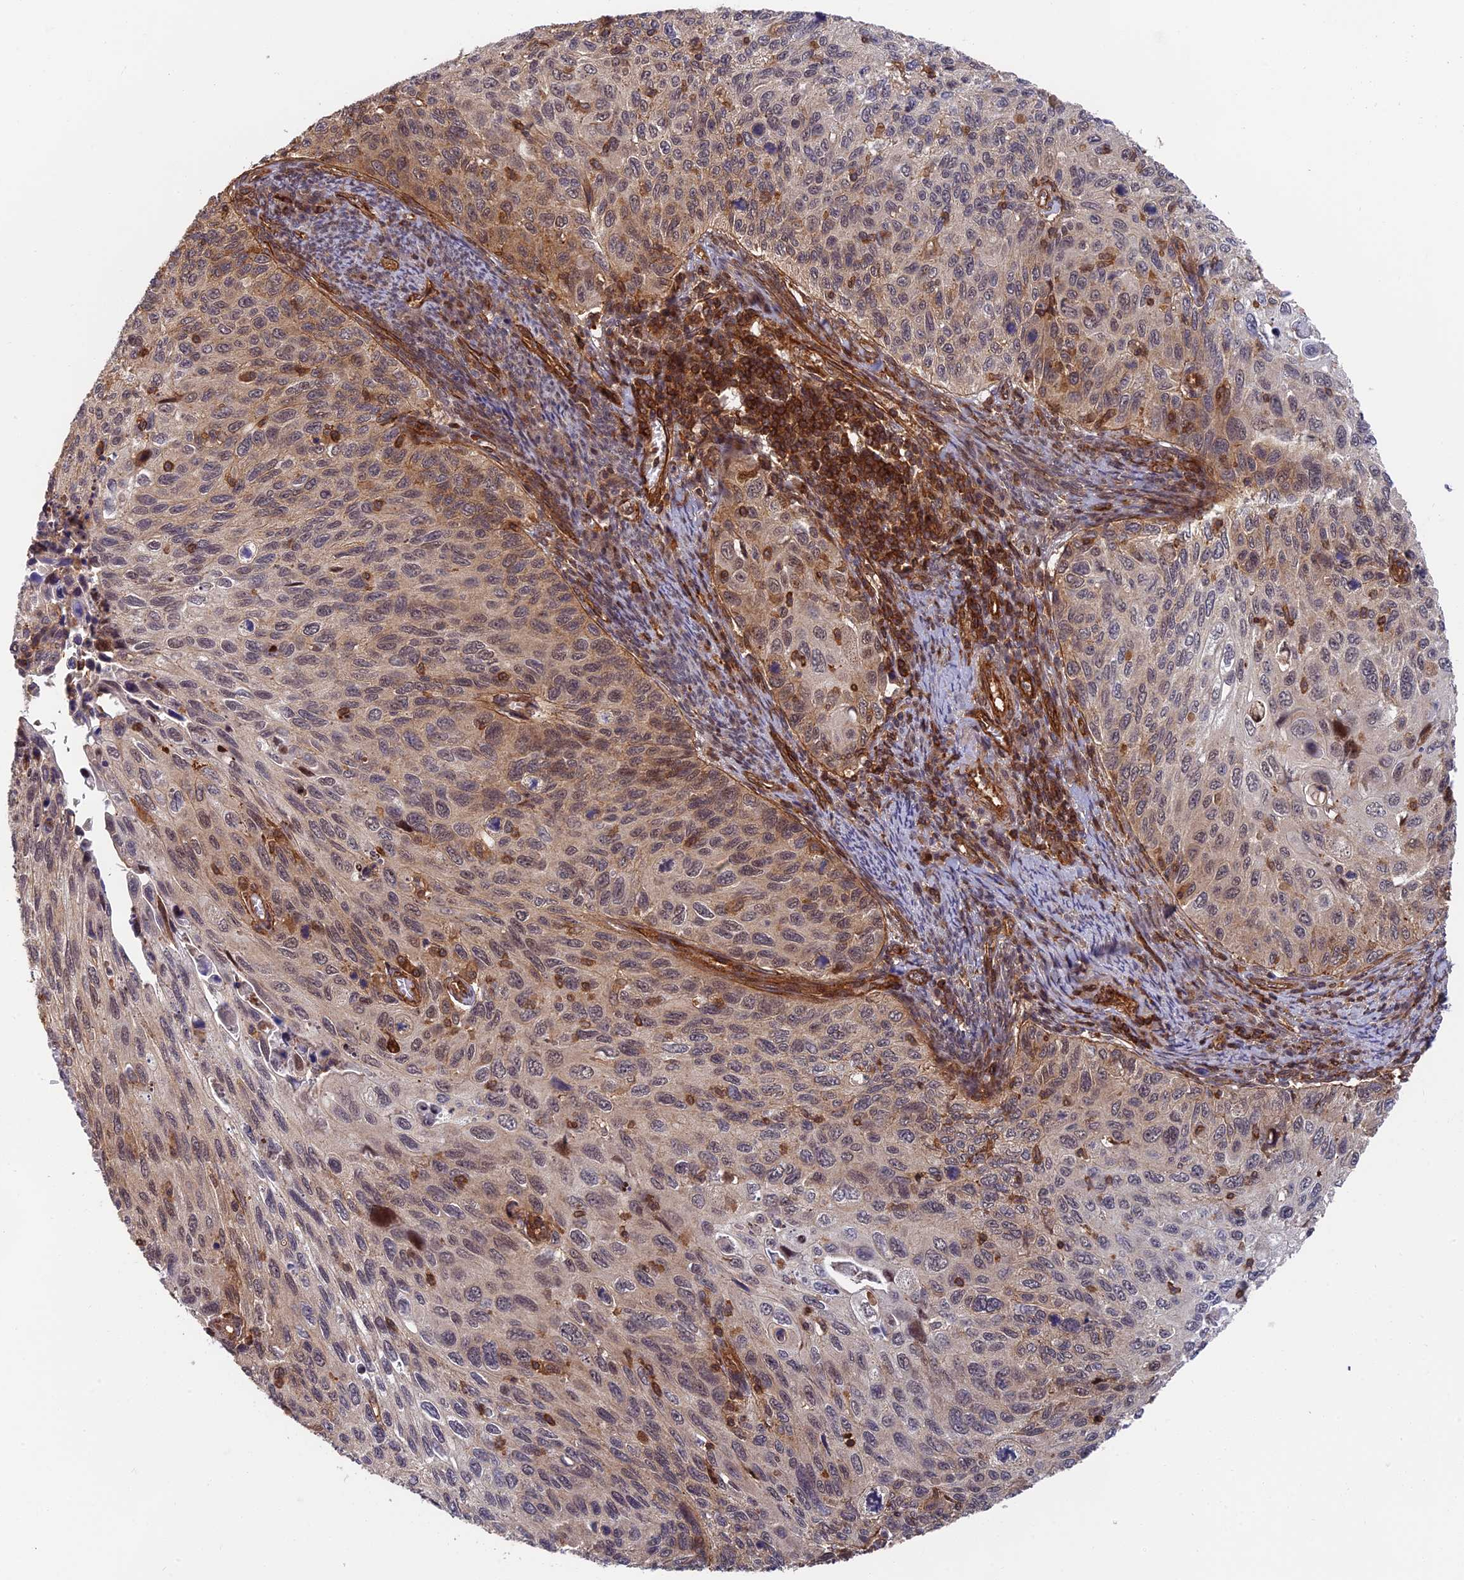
{"staining": {"intensity": "weak", "quantity": "<25%", "location": "cytoplasmic/membranous"}, "tissue": "cervical cancer", "cell_type": "Tumor cells", "image_type": "cancer", "snomed": [{"axis": "morphology", "description": "Squamous cell carcinoma, NOS"}, {"axis": "topography", "description": "Cervix"}], "caption": "This is an immunohistochemistry (IHC) micrograph of human squamous cell carcinoma (cervical). There is no expression in tumor cells.", "gene": "OSBPL1A", "patient": {"sex": "female", "age": 70}}